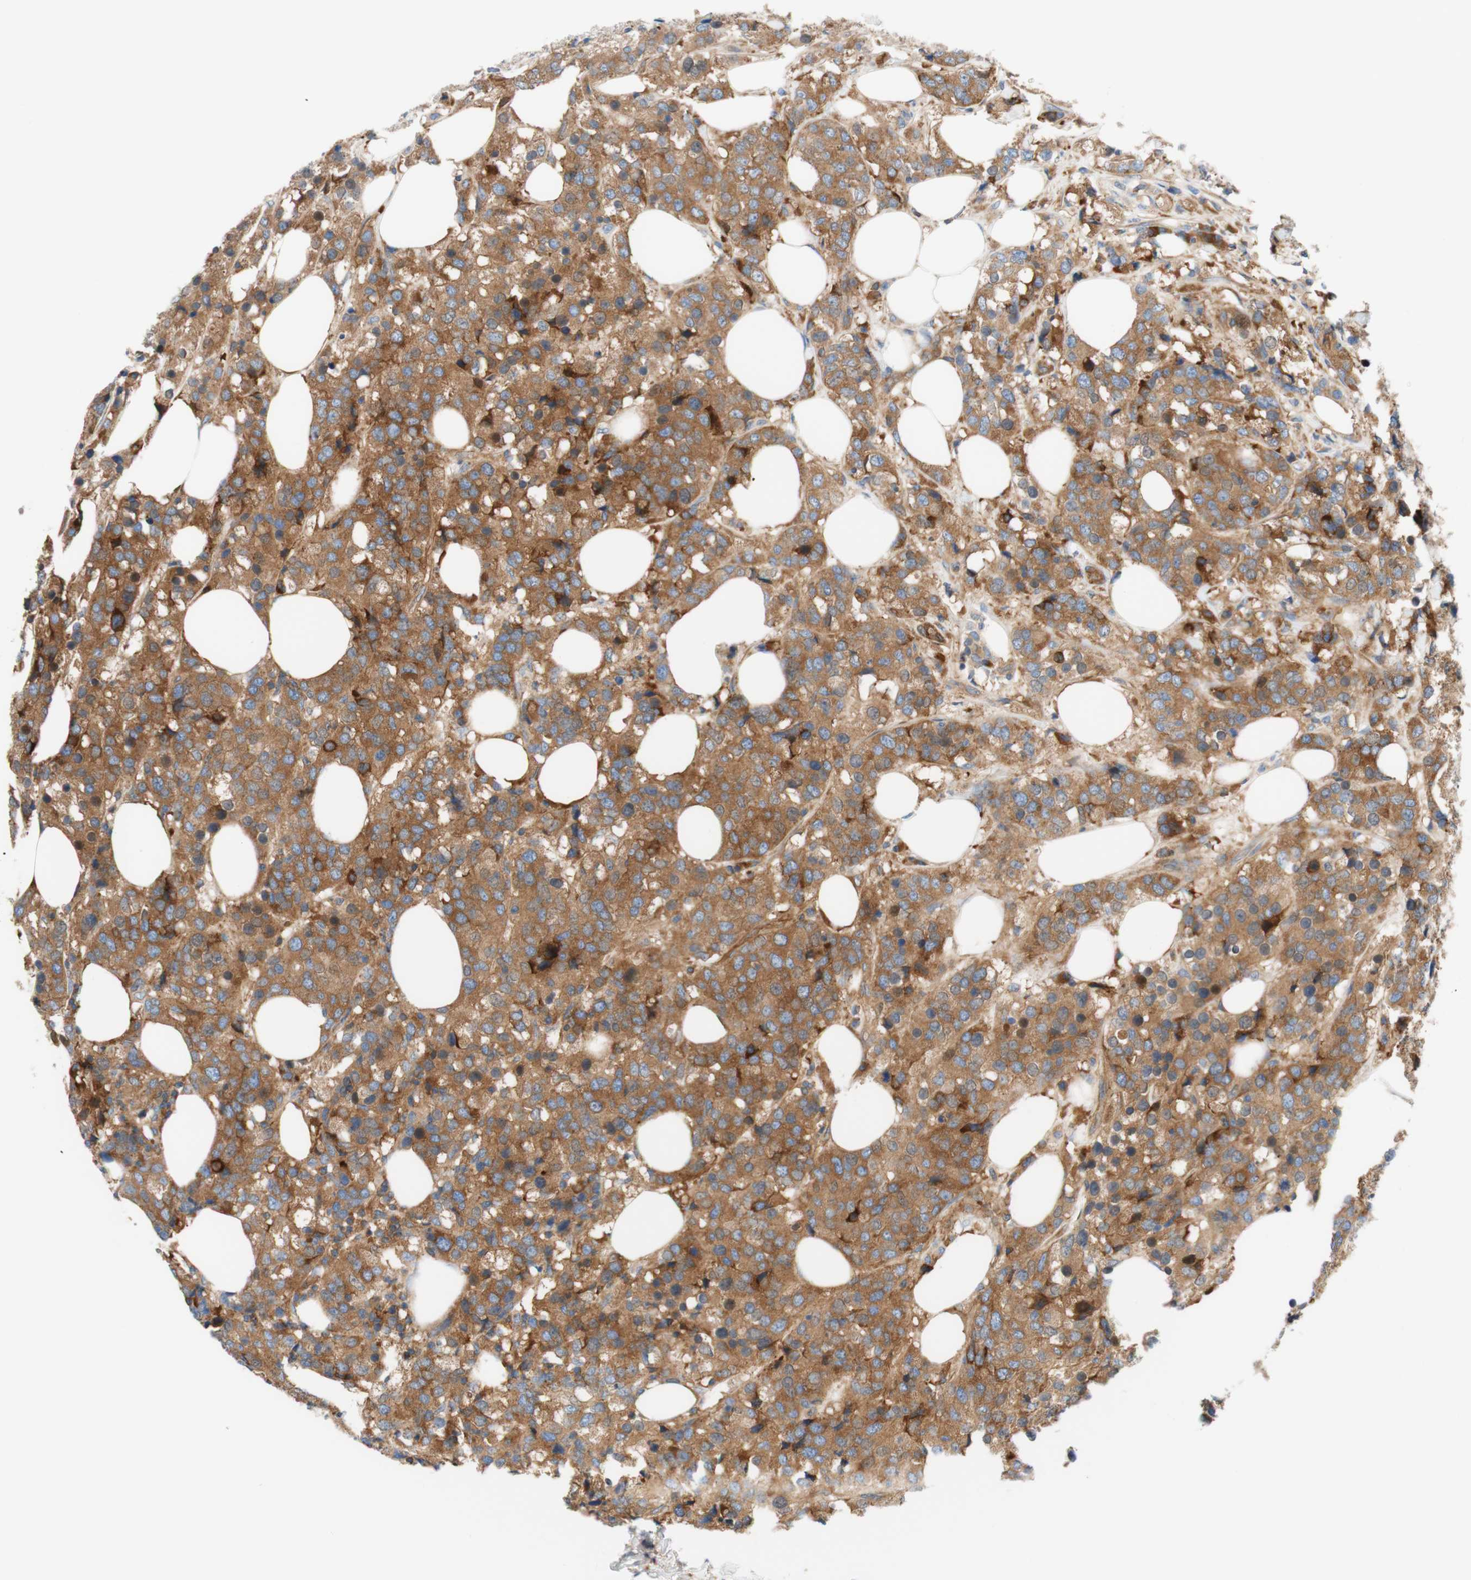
{"staining": {"intensity": "moderate", "quantity": "25%-75%", "location": "cytoplasmic/membranous"}, "tissue": "breast cancer", "cell_type": "Tumor cells", "image_type": "cancer", "snomed": [{"axis": "morphology", "description": "Lobular carcinoma"}, {"axis": "topography", "description": "Breast"}], "caption": "A histopathology image of human breast cancer (lobular carcinoma) stained for a protein demonstrates moderate cytoplasmic/membranous brown staining in tumor cells. The staining is performed using DAB brown chromogen to label protein expression. The nuclei are counter-stained blue using hematoxylin.", "gene": "STOM", "patient": {"sex": "female", "age": 59}}